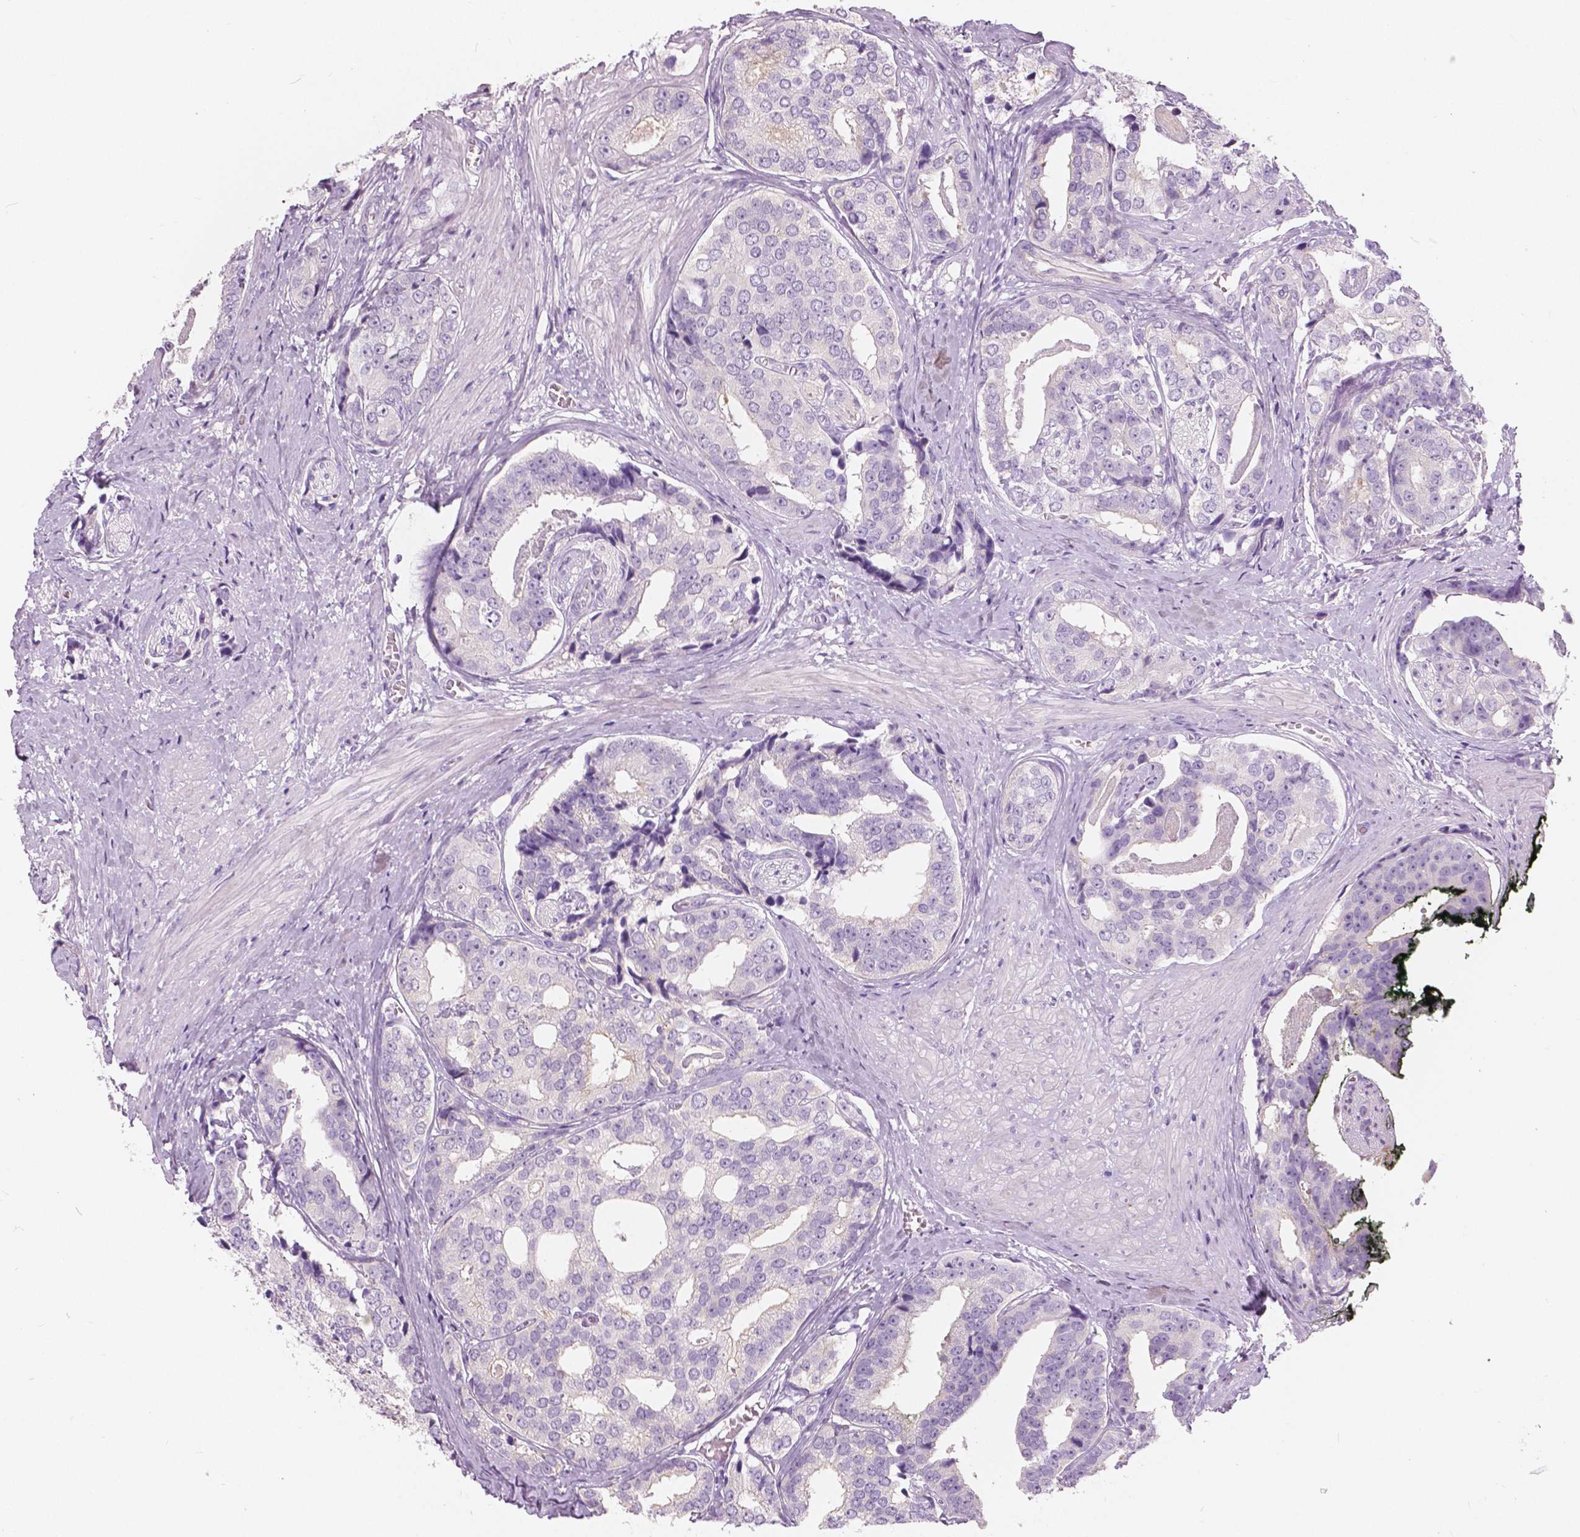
{"staining": {"intensity": "negative", "quantity": "none", "location": "none"}, "tissue": "prostate cancer", "cell_type": "Tumor cells", "image_type": "cancer", "snomed": [{"axis": "morphology", "description": "Adenocarcinoma, High grade"}, {"axis": "topography", "description": "Prostate"}], "caption": "Immunohistochemical staining of human high-grade adenocarcinoma (prostate) exhibits no significant staining in tumor cells.", "gene": "A4GNT", "patient": {"sex": "male", "age": 71}}